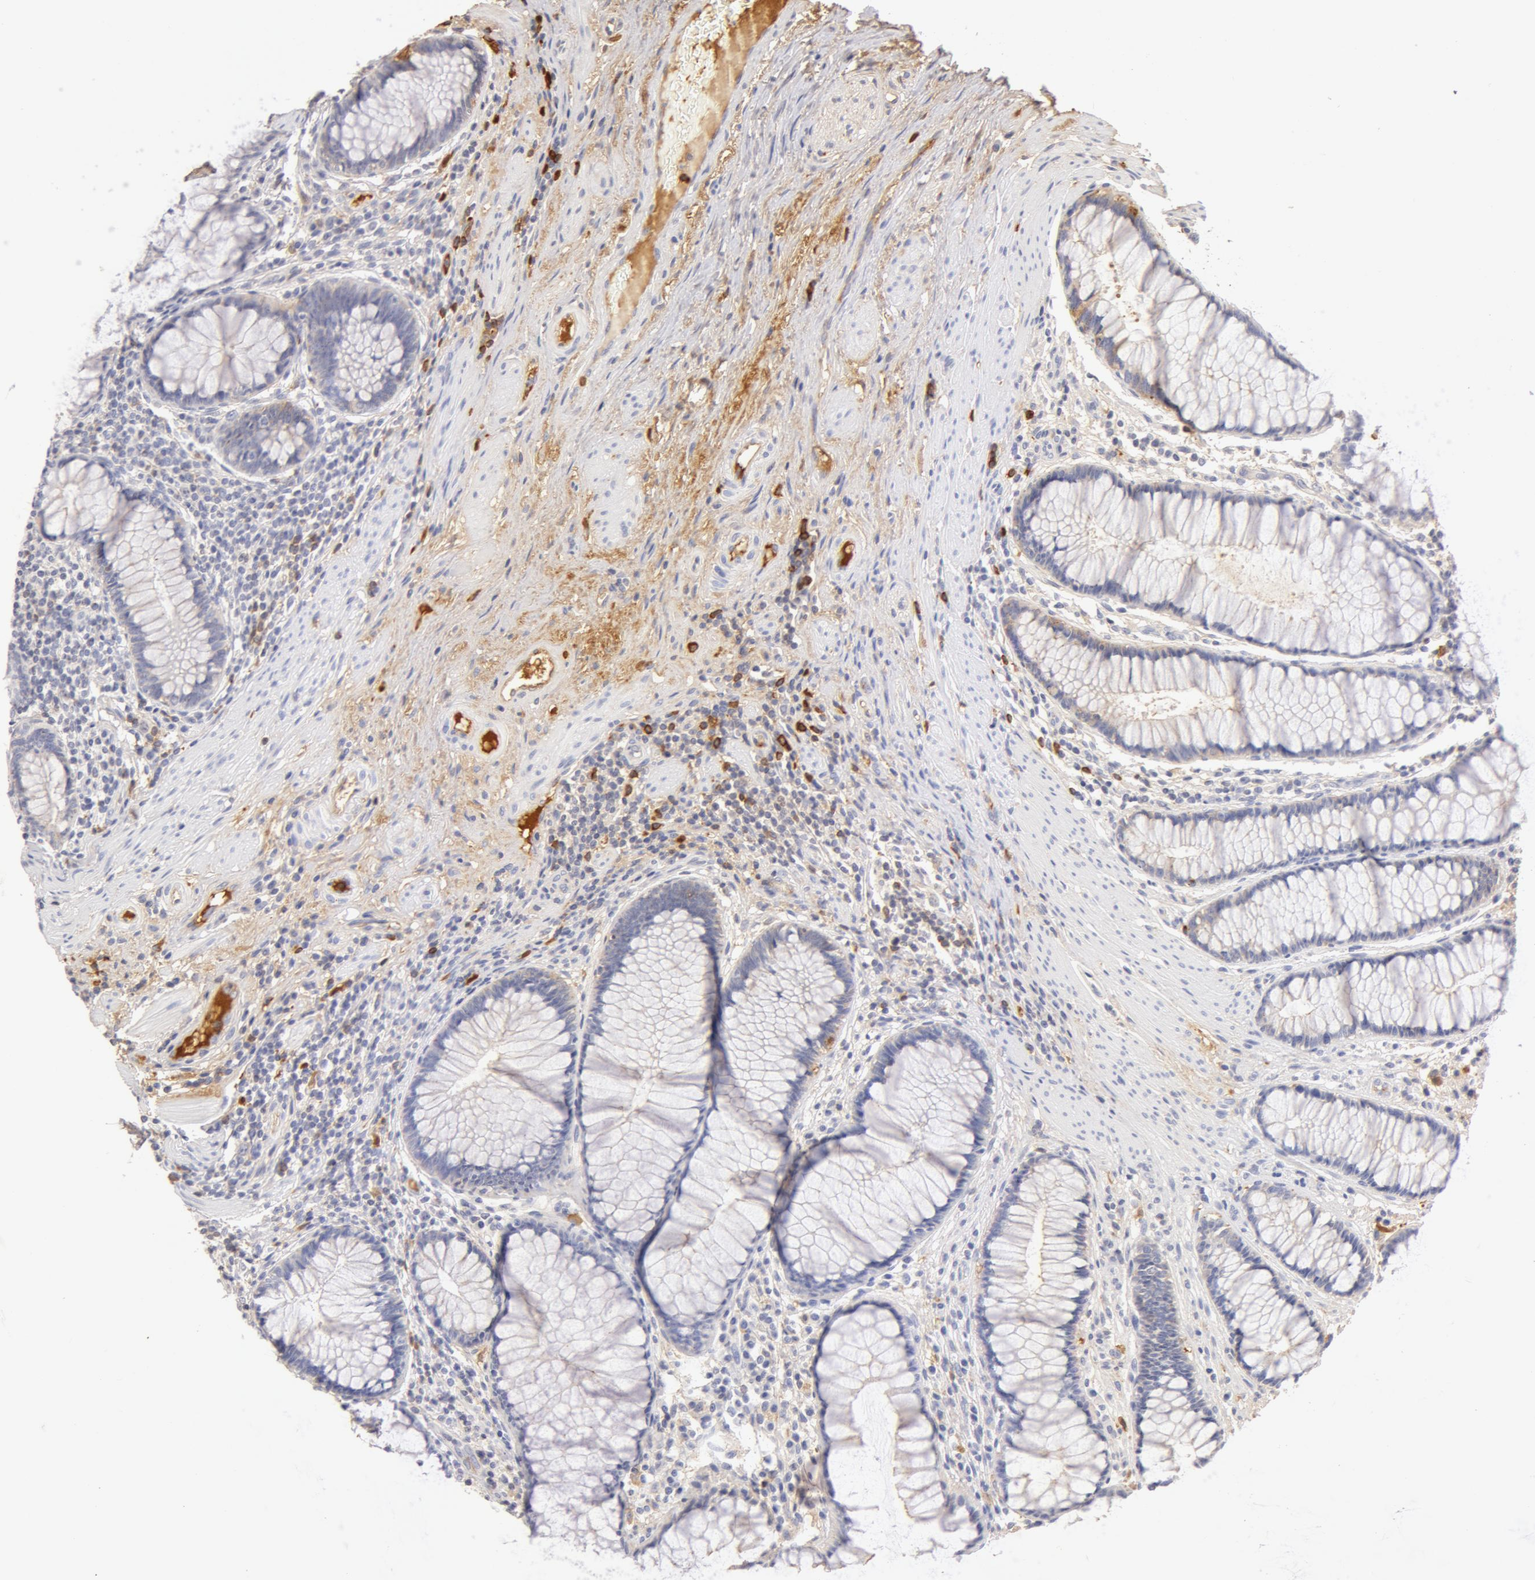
{"staining": {"intensity": "weak", "quantity": "25%-75%", "location": "cytoplasmic/membranous"}, "tissue": "rectum", "cell_type": "Glandular cells", "image_type": "normal", "snomed": [{"axis": "morphology", "description": "Normal tissue, NOS"}, {"axis": "topography", "description": "Rectum"}], "caption": "High-magnification brightfield microscopy of unremarkable rectum stained with DAB (3,3'-diaminobenzidine) (brown) and counterstained with hematoxylin (blue). glandular cells exhibit weak cytoplasmic/membranous expression is identified in about25%-75% of cells. Nuclei are stained in blue.", "gene": "GC", "patient": {"sex": "male", "age": 77}}